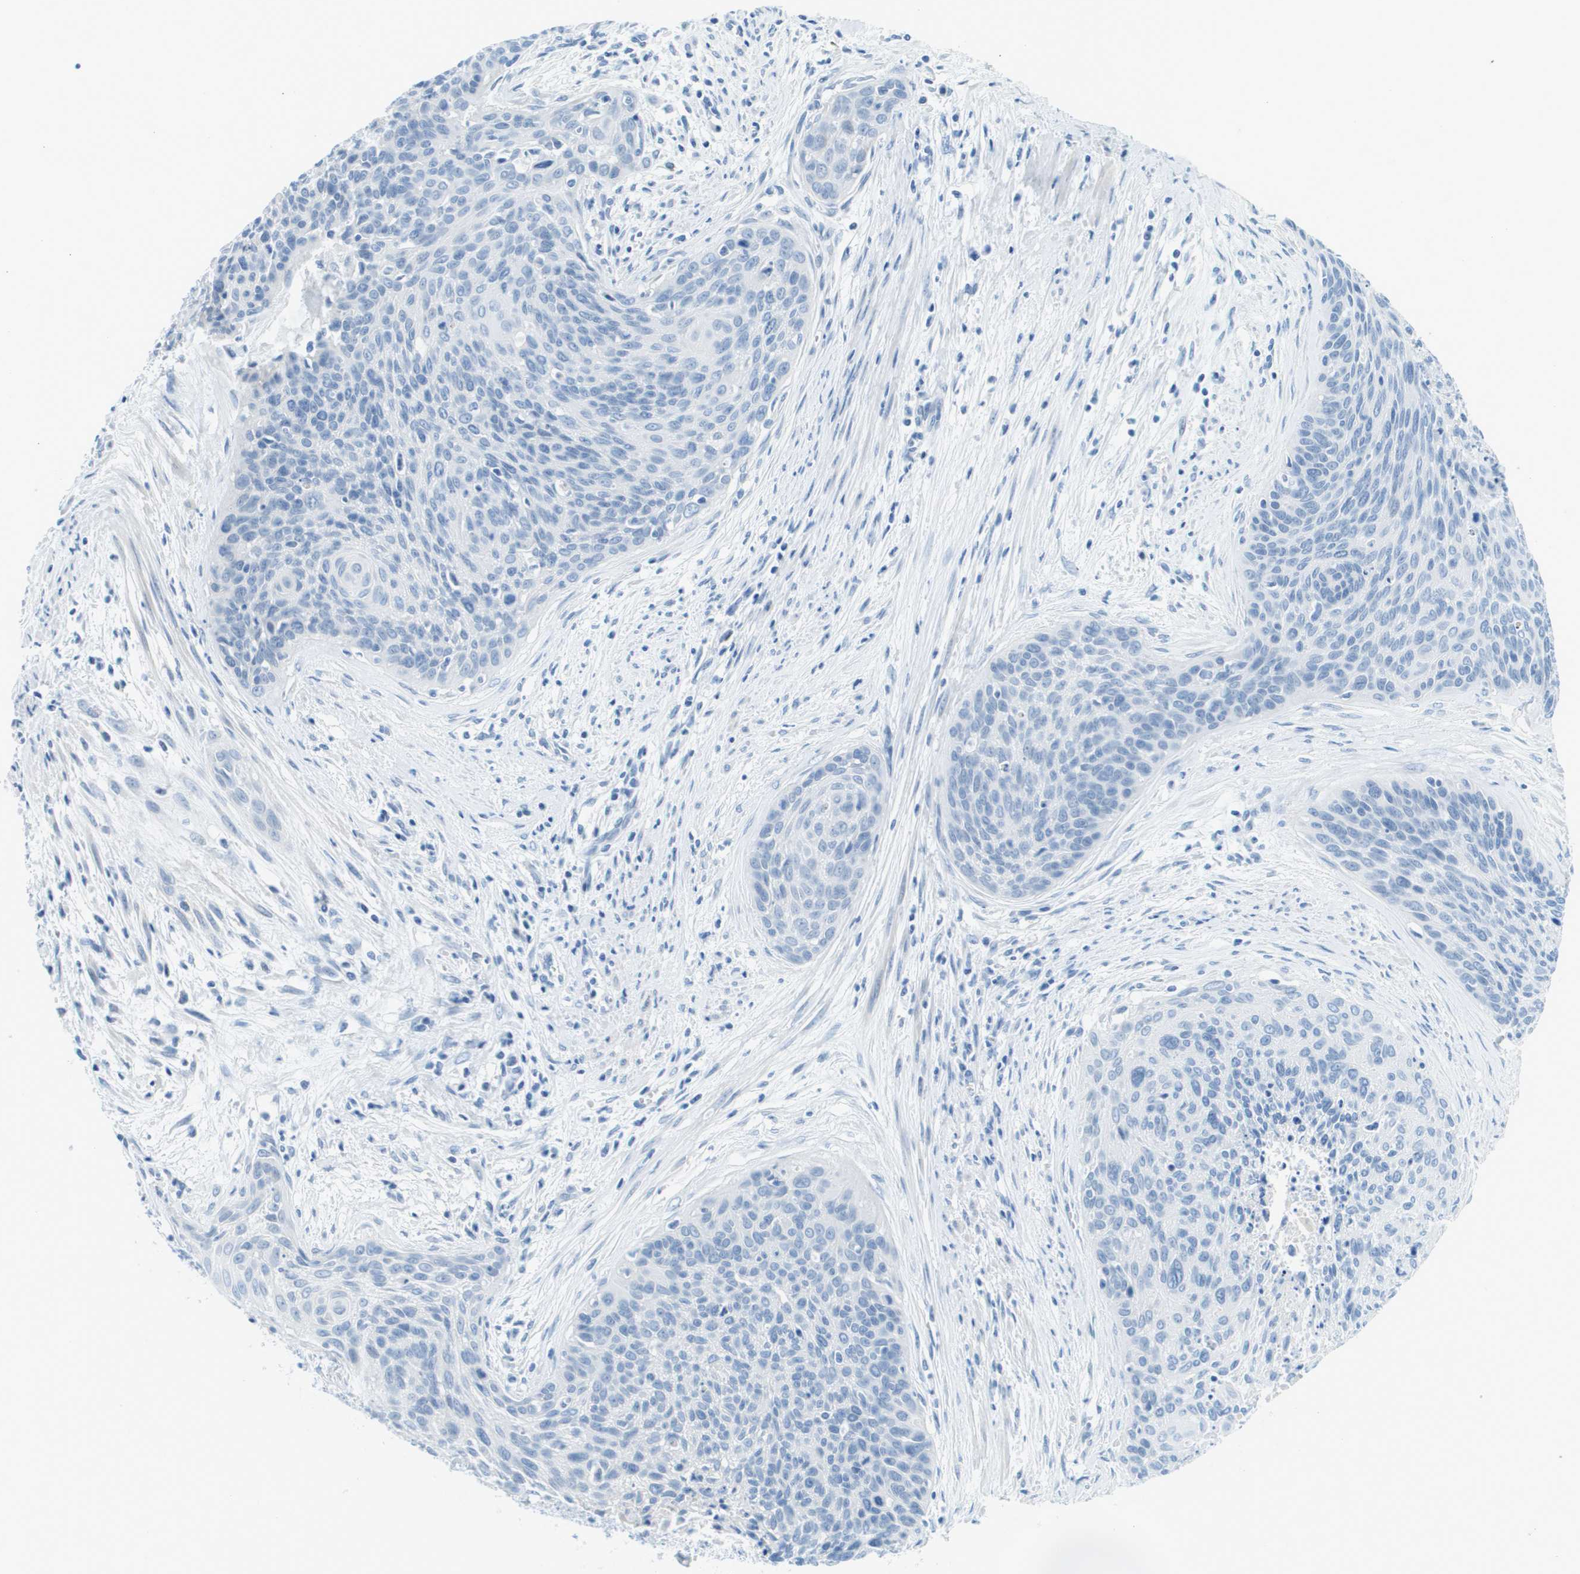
{"staining": {"intensity": "negative", "quantity": "none", "location": "none"}, "tissue": "cervical cancer", "cell_type": "Tumor cells", "image_type": "cancer", "snomed": [{"axis": "morphology", "description": "Squamous cell carcinoma, NOS"}, {"axis": "topography", "description": "Cervix"}], "caption": "Immunohistochemistry histopathology image of human cervical squamous cell carcinoma stained for a protein (brown), which displays no staining in tumor cells.", "gene": "CDHR2", "patient": {"sex": "female", "age": 55}}